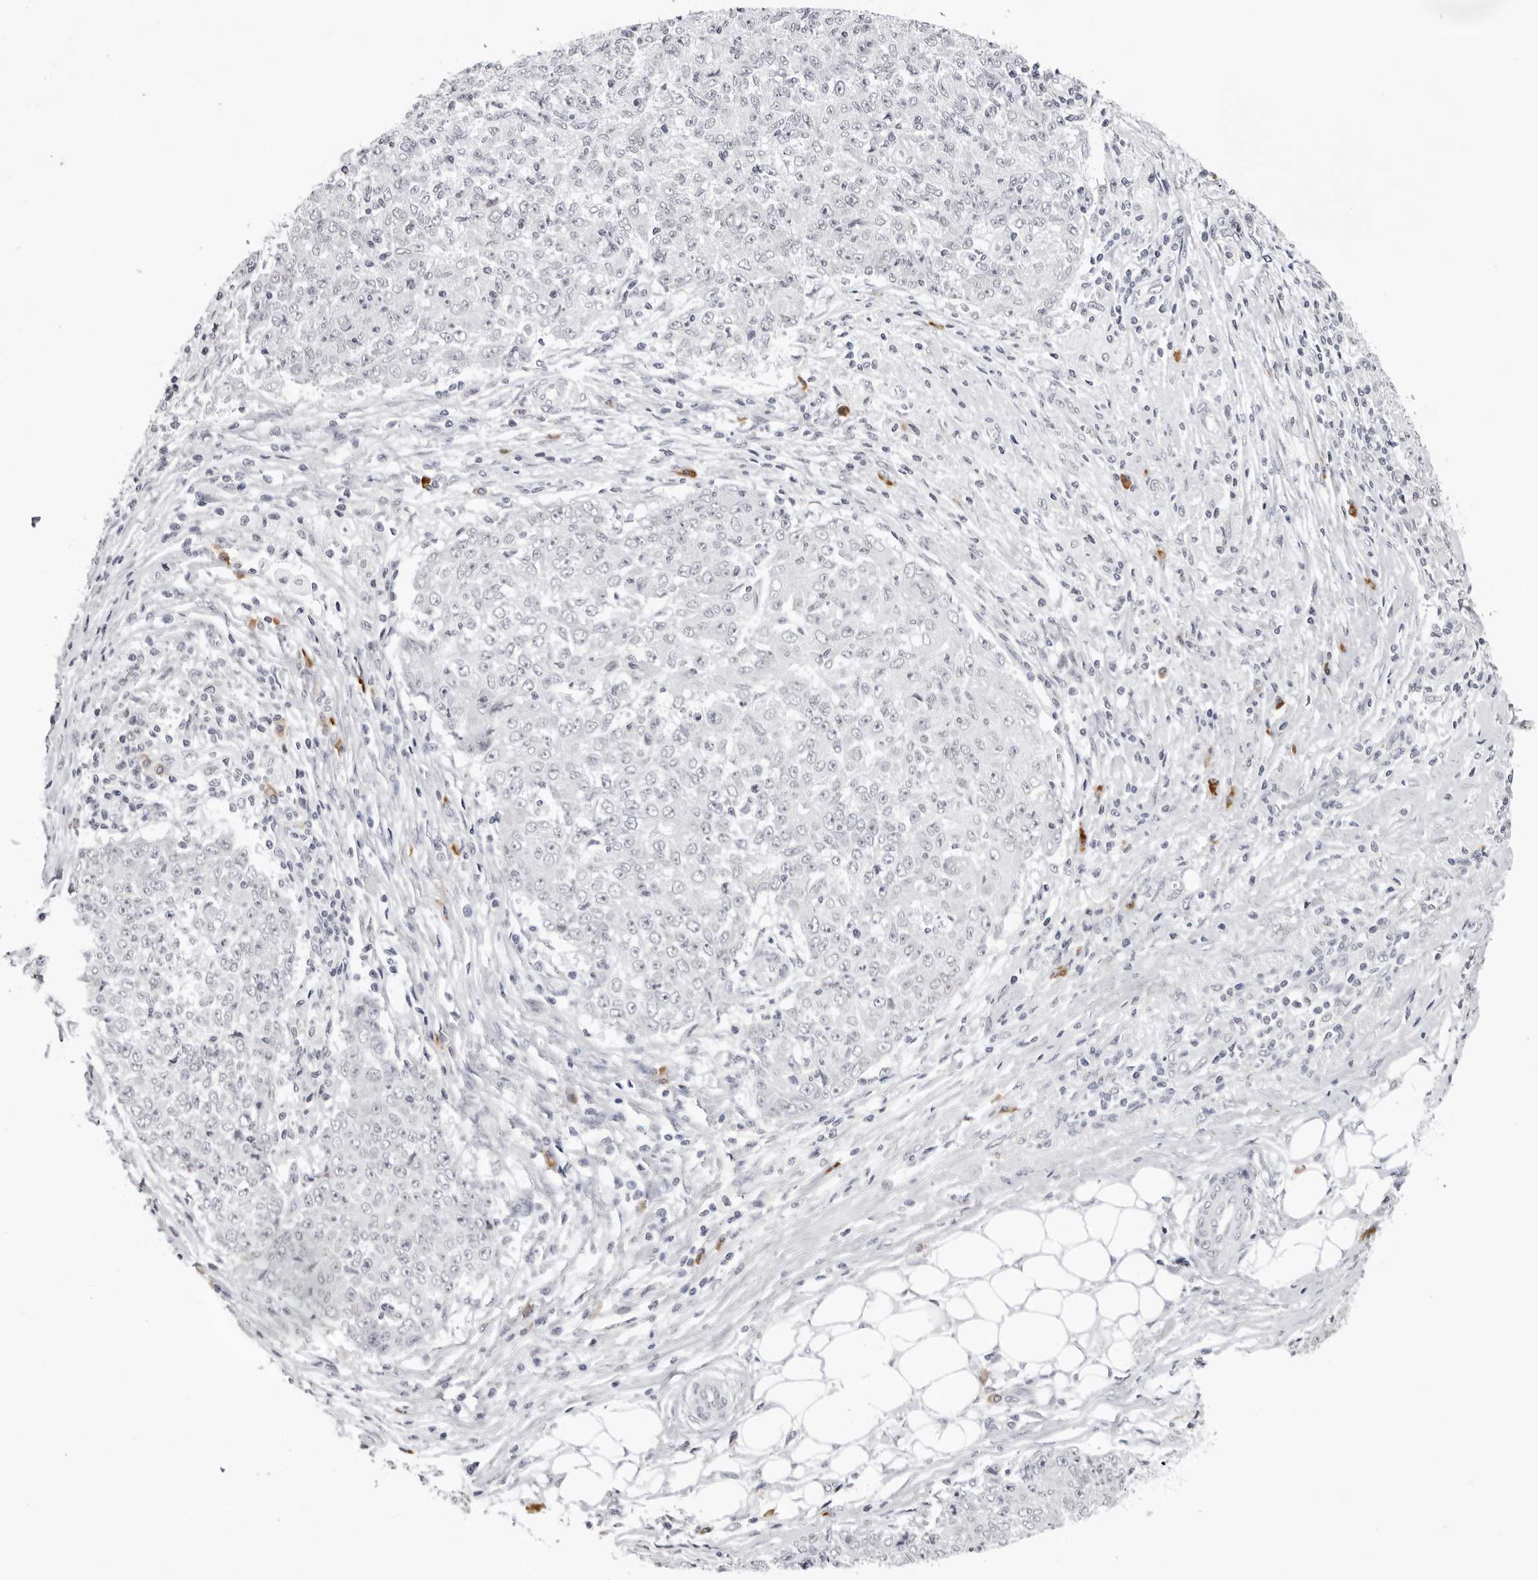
{"staining": {"intensity": "negative", "quantity": "none", "location": "none"}, "tissue": "ovarian cancer", "cell_type": "Tumor cells", "image_type": "cancer", "snomed": [{"axis": "morphology", "description": "Carcinoma, endometroid"}, {"axis": "topography", "description": "Ovary"}], "caption": "Protein analysis of endometroid carcinoma (ovarian) displays no significant staining in tumor cells.", "gene": "IL17RA", "patient": {"sex": "female", "age": 42}}